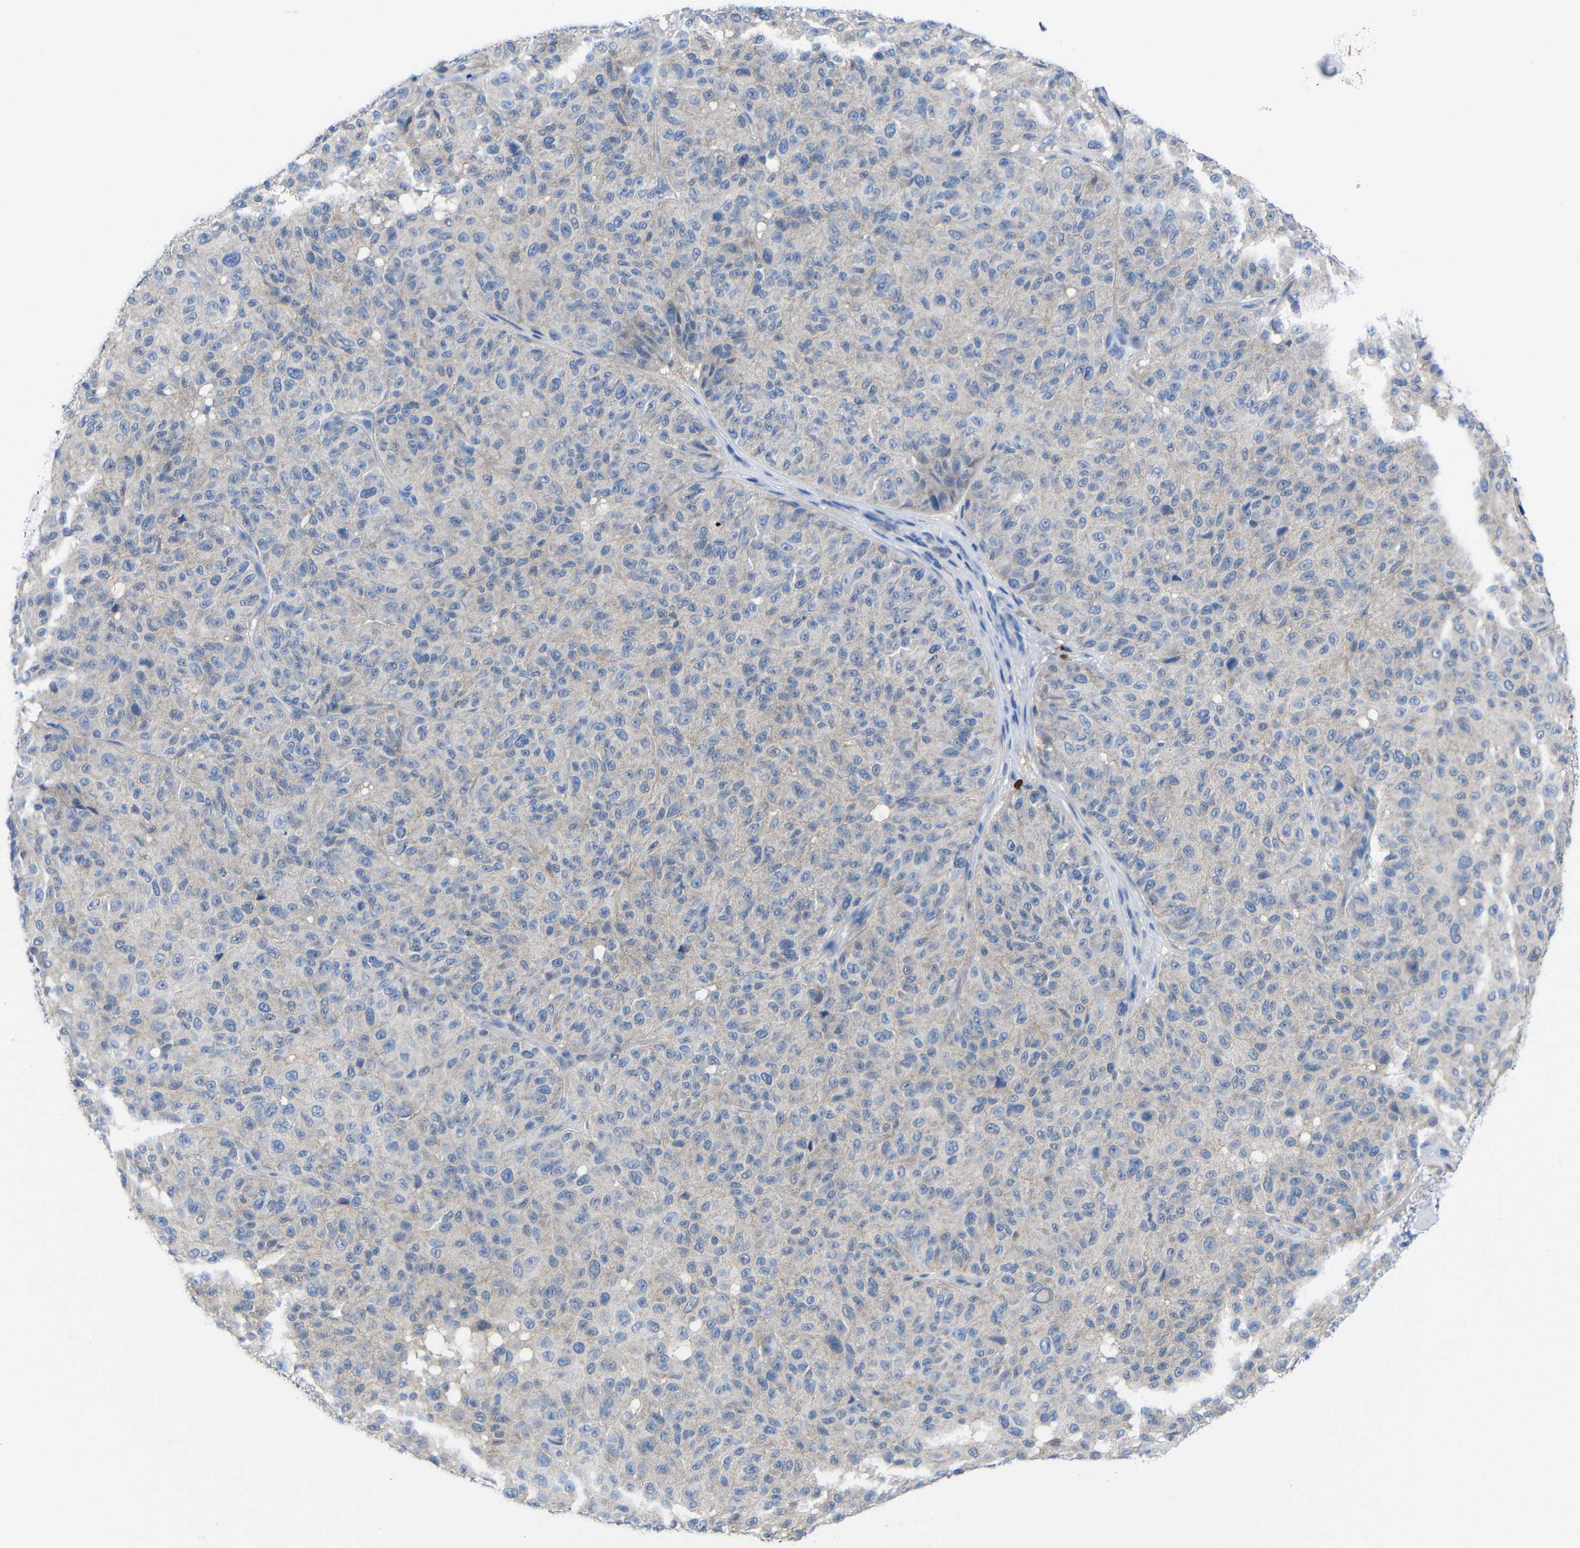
{"staining": {"intensity": "negative", "quantity": "none", "location": "none"}, "tissue": "melanoma", "cell_type": "Tumor cells", "image_type": "cancer", "snomed": [{"axis": "morphology", "description": "Malignant melanoma, NOS"}, {"axis": "topography", "description": "Skin"}], "caption": "The photomicrograph exhibits no staining of tumor cells in melanoma. (Immunohistochemistry, brightfield microscopy, high magnification).", "gene": "PEBP1", "patient": {"sex": "female", "age": 46}}